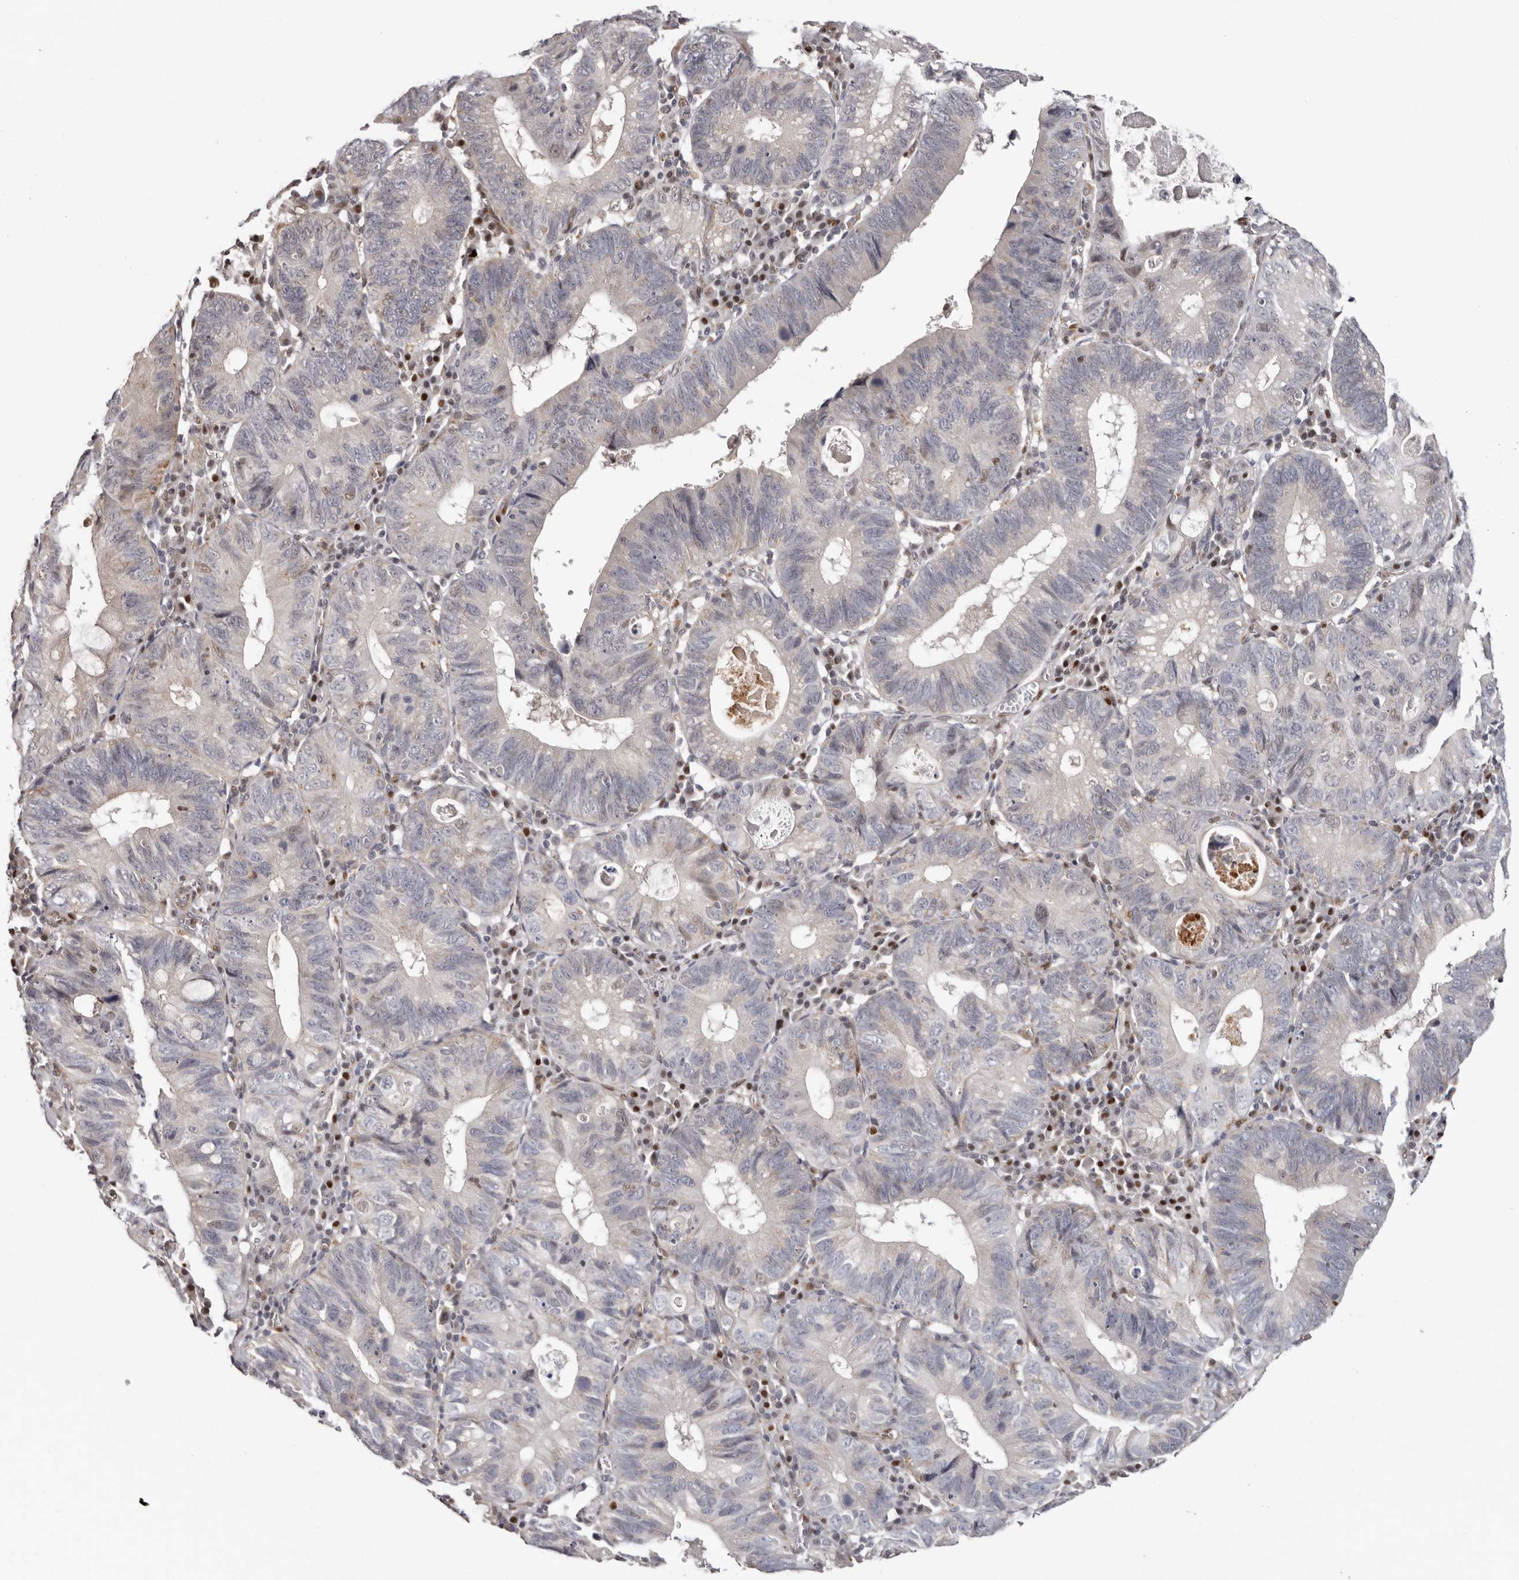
{"staining": {"intensity": "negative", "quantity": "none", "location": "none"}, "tissue": "stomach cancer", "cell_type": "Tumor cells", "image_type": "cancer", "snomed": [{"axis": "morphology", "description": "Adenocarcinoma, NOS"}, {"axis": "topography", "description": "Stomach"}], "caption": "The micrograph demonstrates no staining of tumor cells in stomach cancer. (DAB immunohistochemistry, high magnification).", "gene": "SMAD7", "patient": {"sex": "male", "age": 59}}